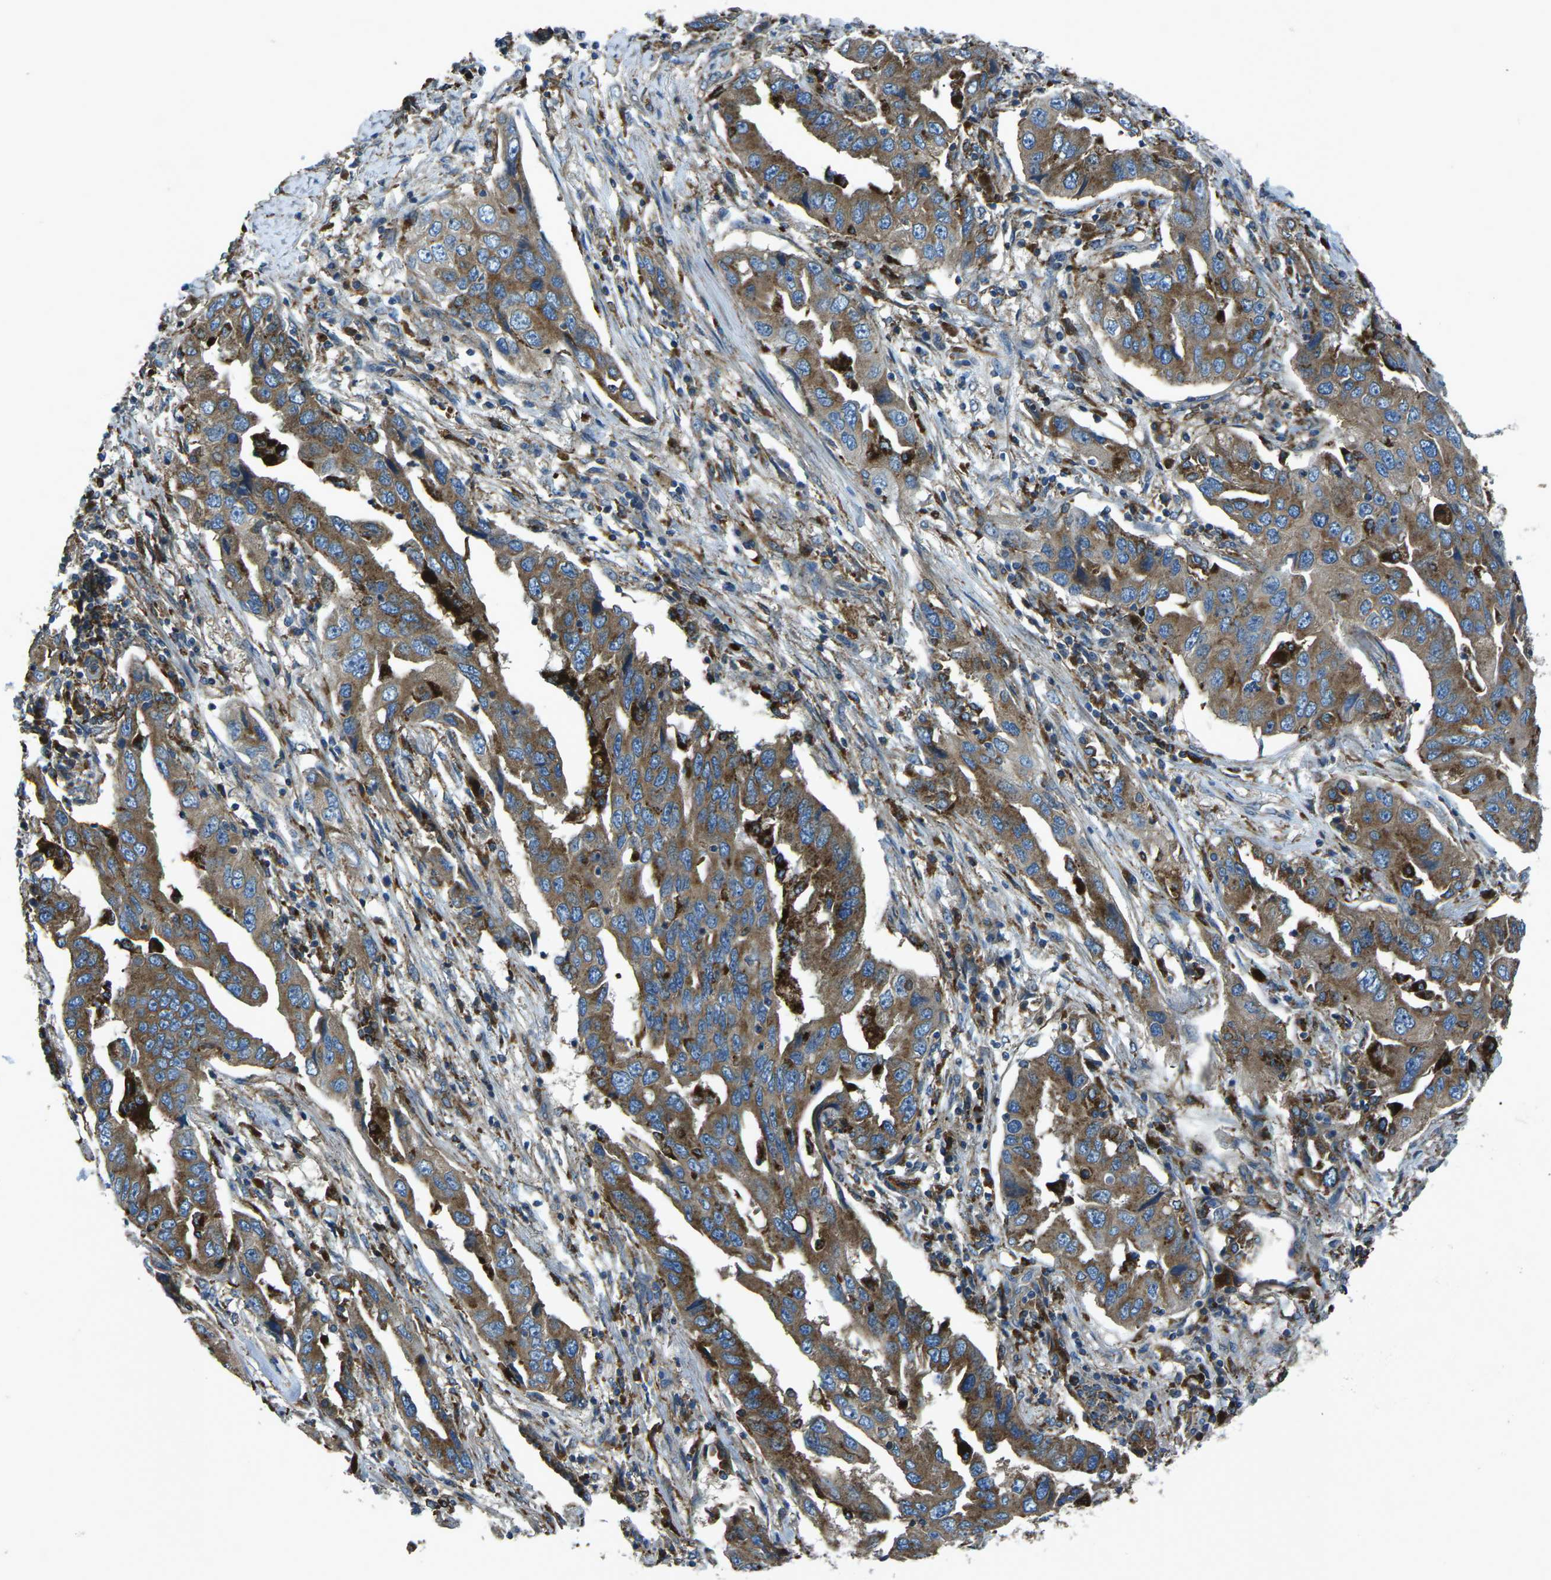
{"staining": {"intensity": "moderate", "quantity": ">75%", "location": "cytoplasmic/membranous"}, "tissue": "lung cancer", "cell_type": "Tumor cells", "image_type": "cancer", "snomed": [{"axis": "morphology", "description": "Adenocarcinoma, NOS"}, {"axis": "topography", "description": "Lung"}], "caption": "Immunohistochemistry (IHC) of human lung adenocarcinoma demonstrates medium levels of moderate cytoplasmic/membranous staining in about >75% of tumor cells.", "gene": "CDK17", "patient": {"sex": "female", "age": 65}}